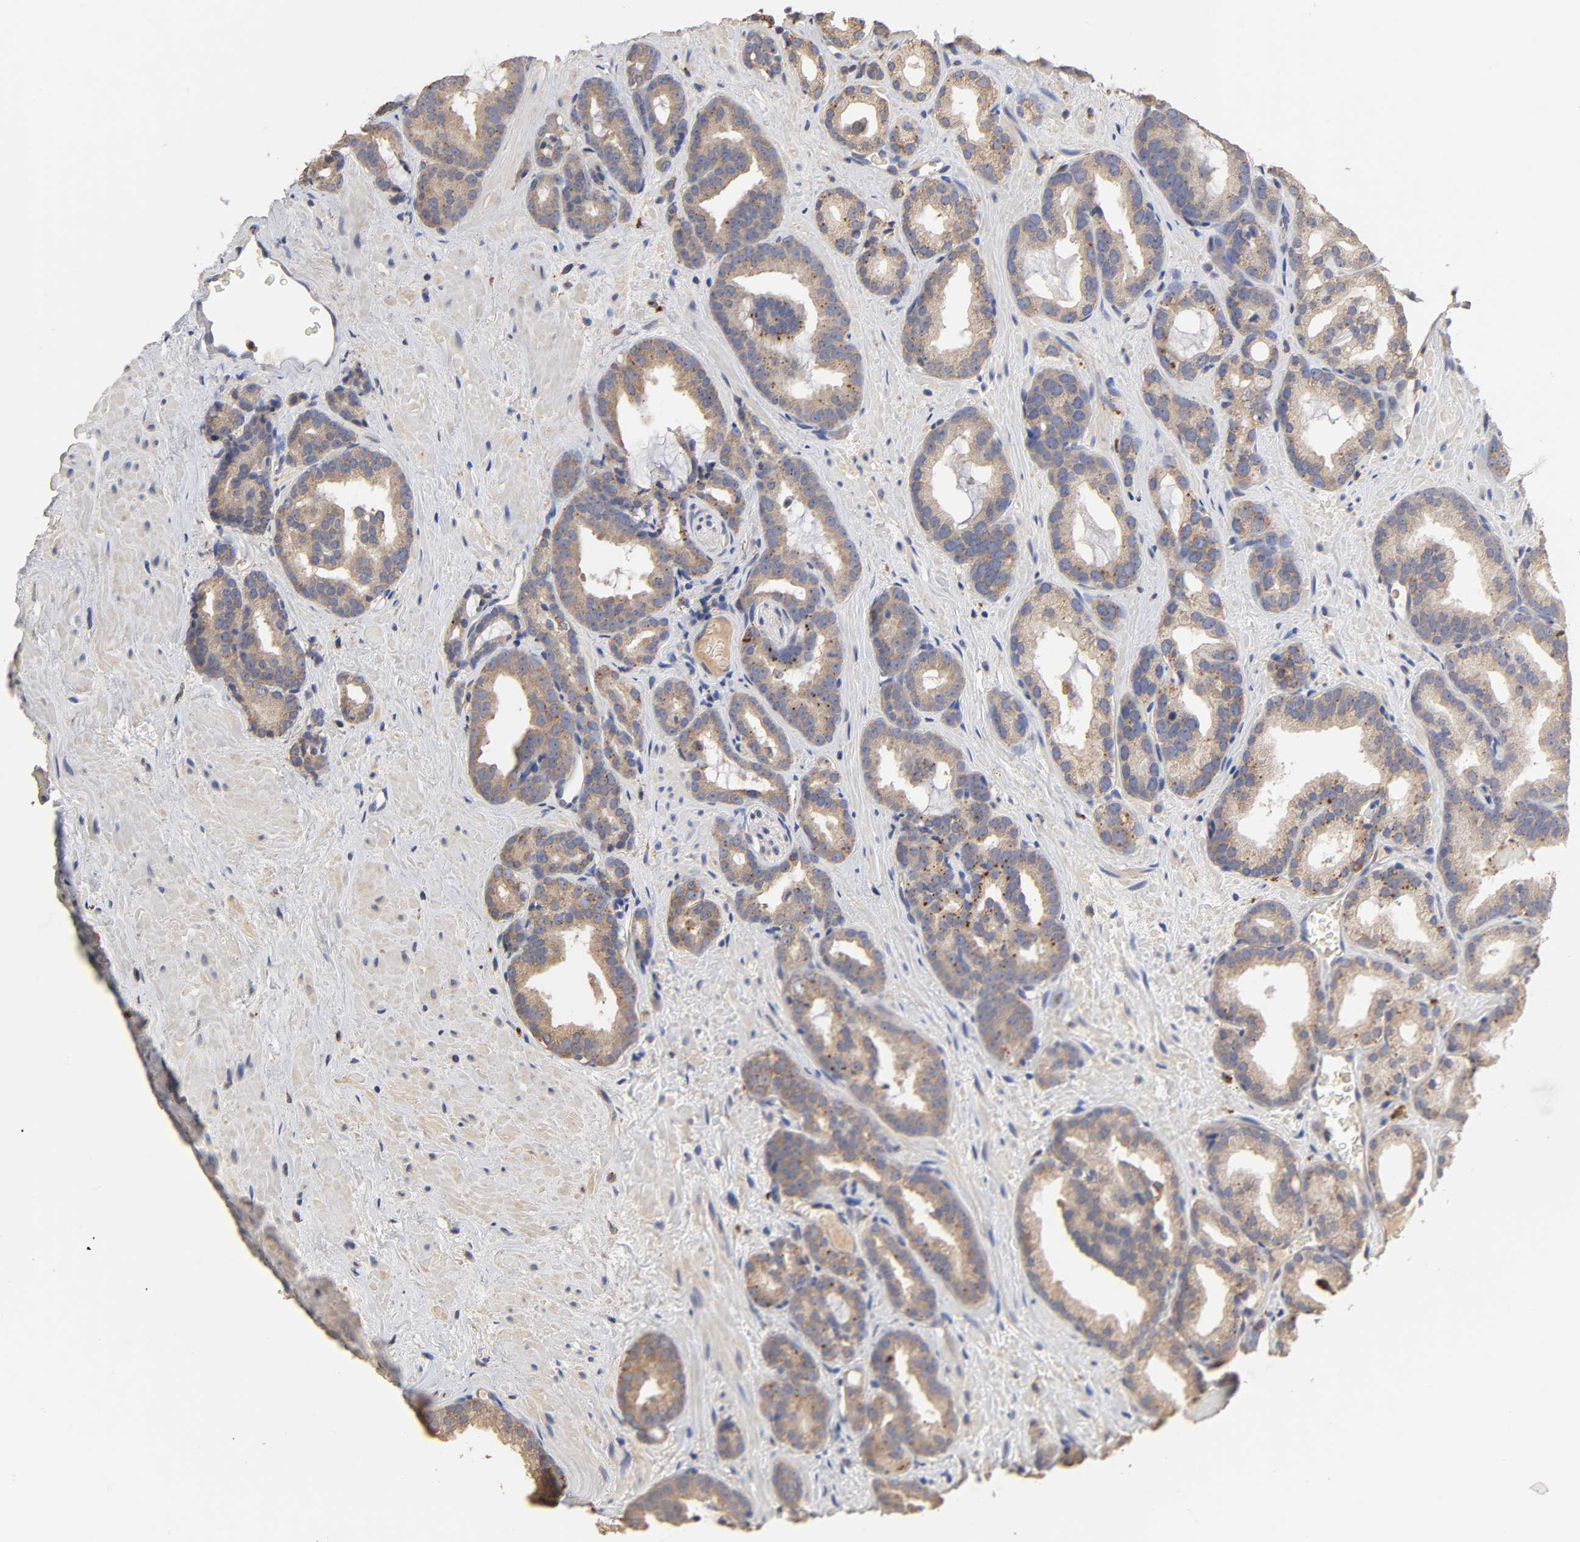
{"staining": {"intensity": "moderate", "quantity": ">75%", "location": "cytoplasmic/membranous"}, "tissue": "prostate cancer", "cell_type": "Tumor cells", "image_type": "cancer", "snomed": [{"axis": "morphology", "description": "Adenocarcinoma, Low grade"}, {"axis": "topography", "description": "Prostate"}], "caption": "Moderate cytoplasmic/membranous protein positivity is appreciated in approximately >75% of tumor cells in prostate cancer (low-grade adenocarcinoma).", "gene": "EIF4G2", "patient": {"sex": "male", "age": 63}}